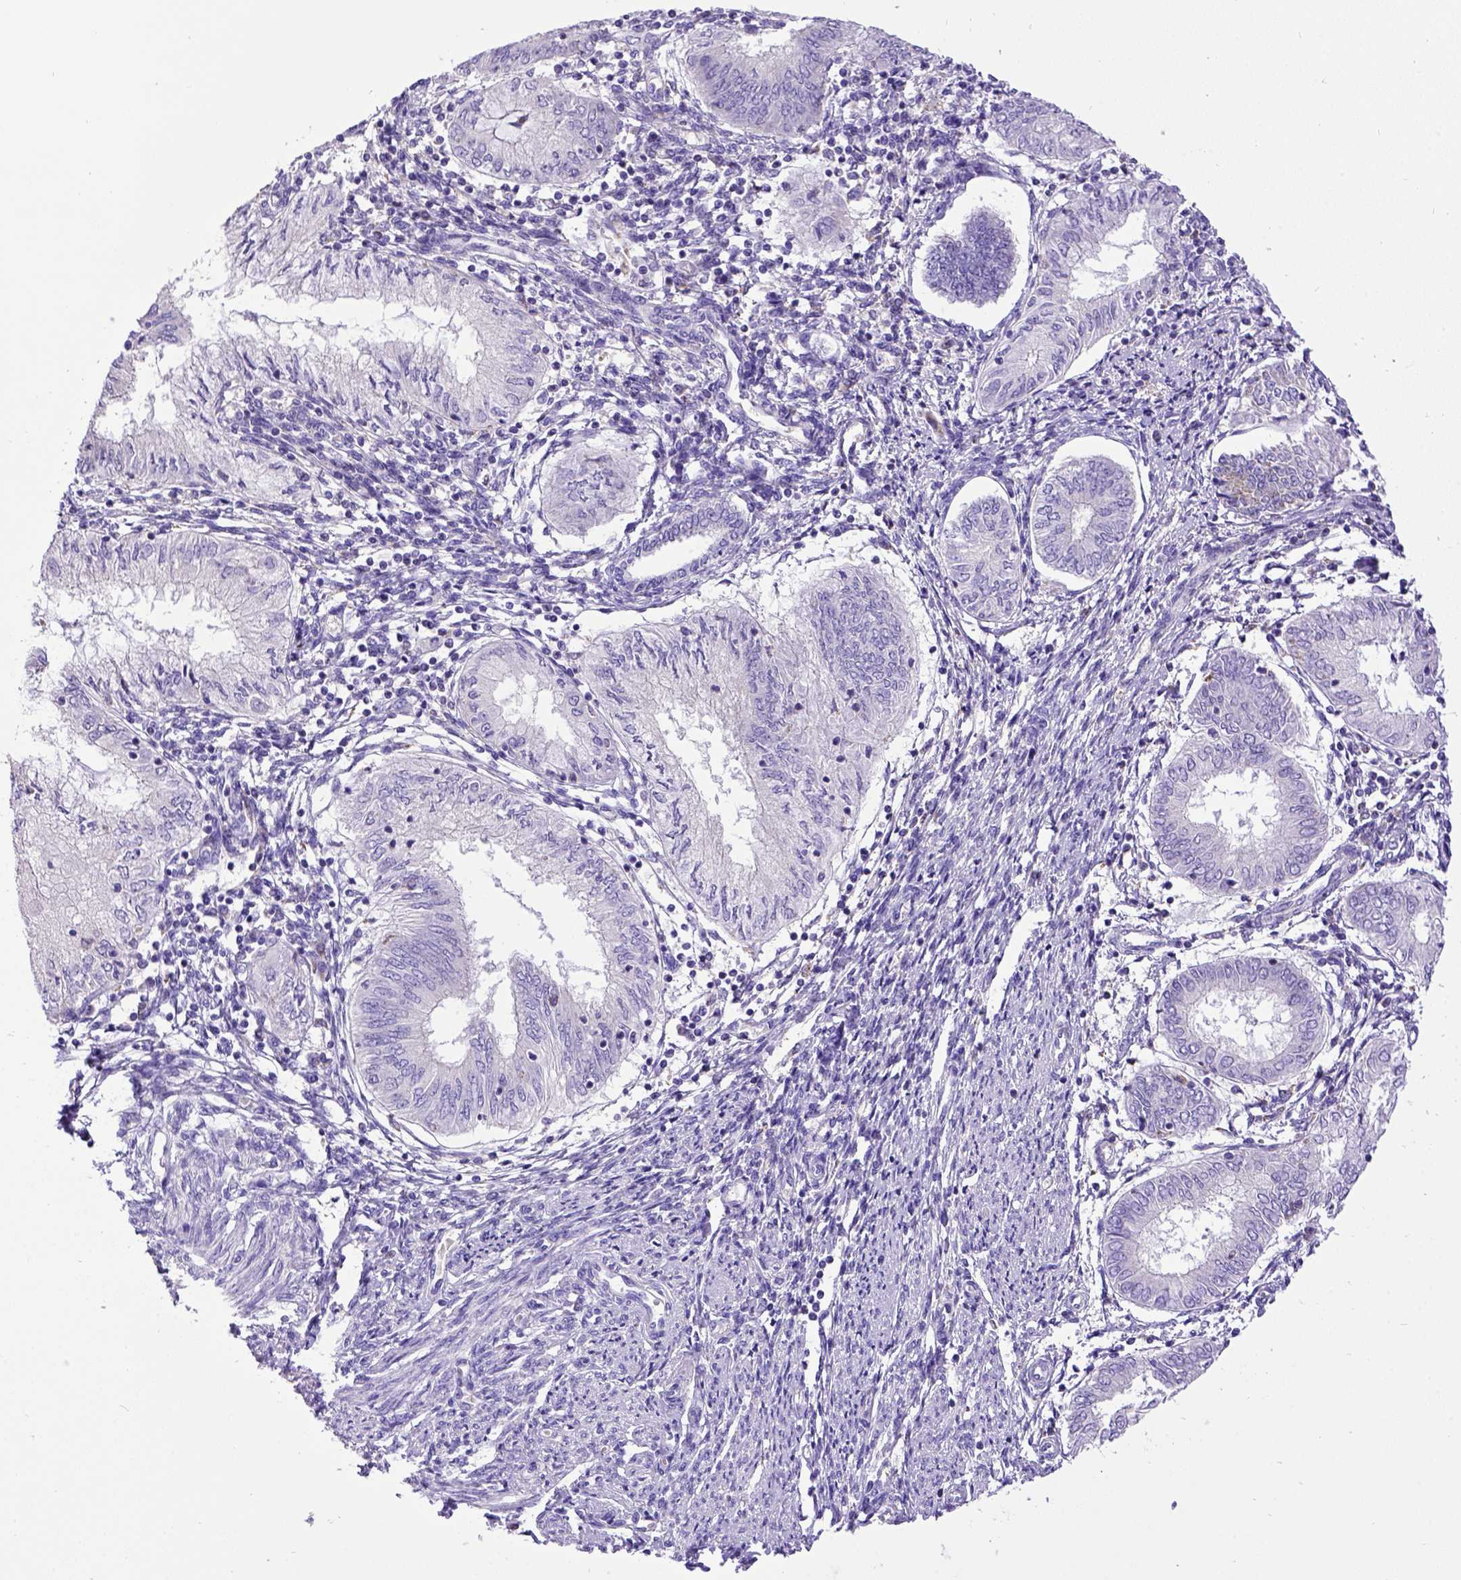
{"staining": {"intensity": "negative", "quantity": "none", "location": "none"}, "tissue": "endometrial cancer", "cell_type": "Tumor cells", "image_type": "cancer", "snomed": [{"axis": "morphology", "description": "Adenocarcinoma, NOS"}, {"axis": "topography", "description": "Endometrium"}], "caption": "Human endometrial cancer (adenocarcinoma) stained for a protein using immunohistochemistry exhibits no expression in tumor cells.", "gene": "SPEF1", "patient": {"sex": "female", "age": 68}}